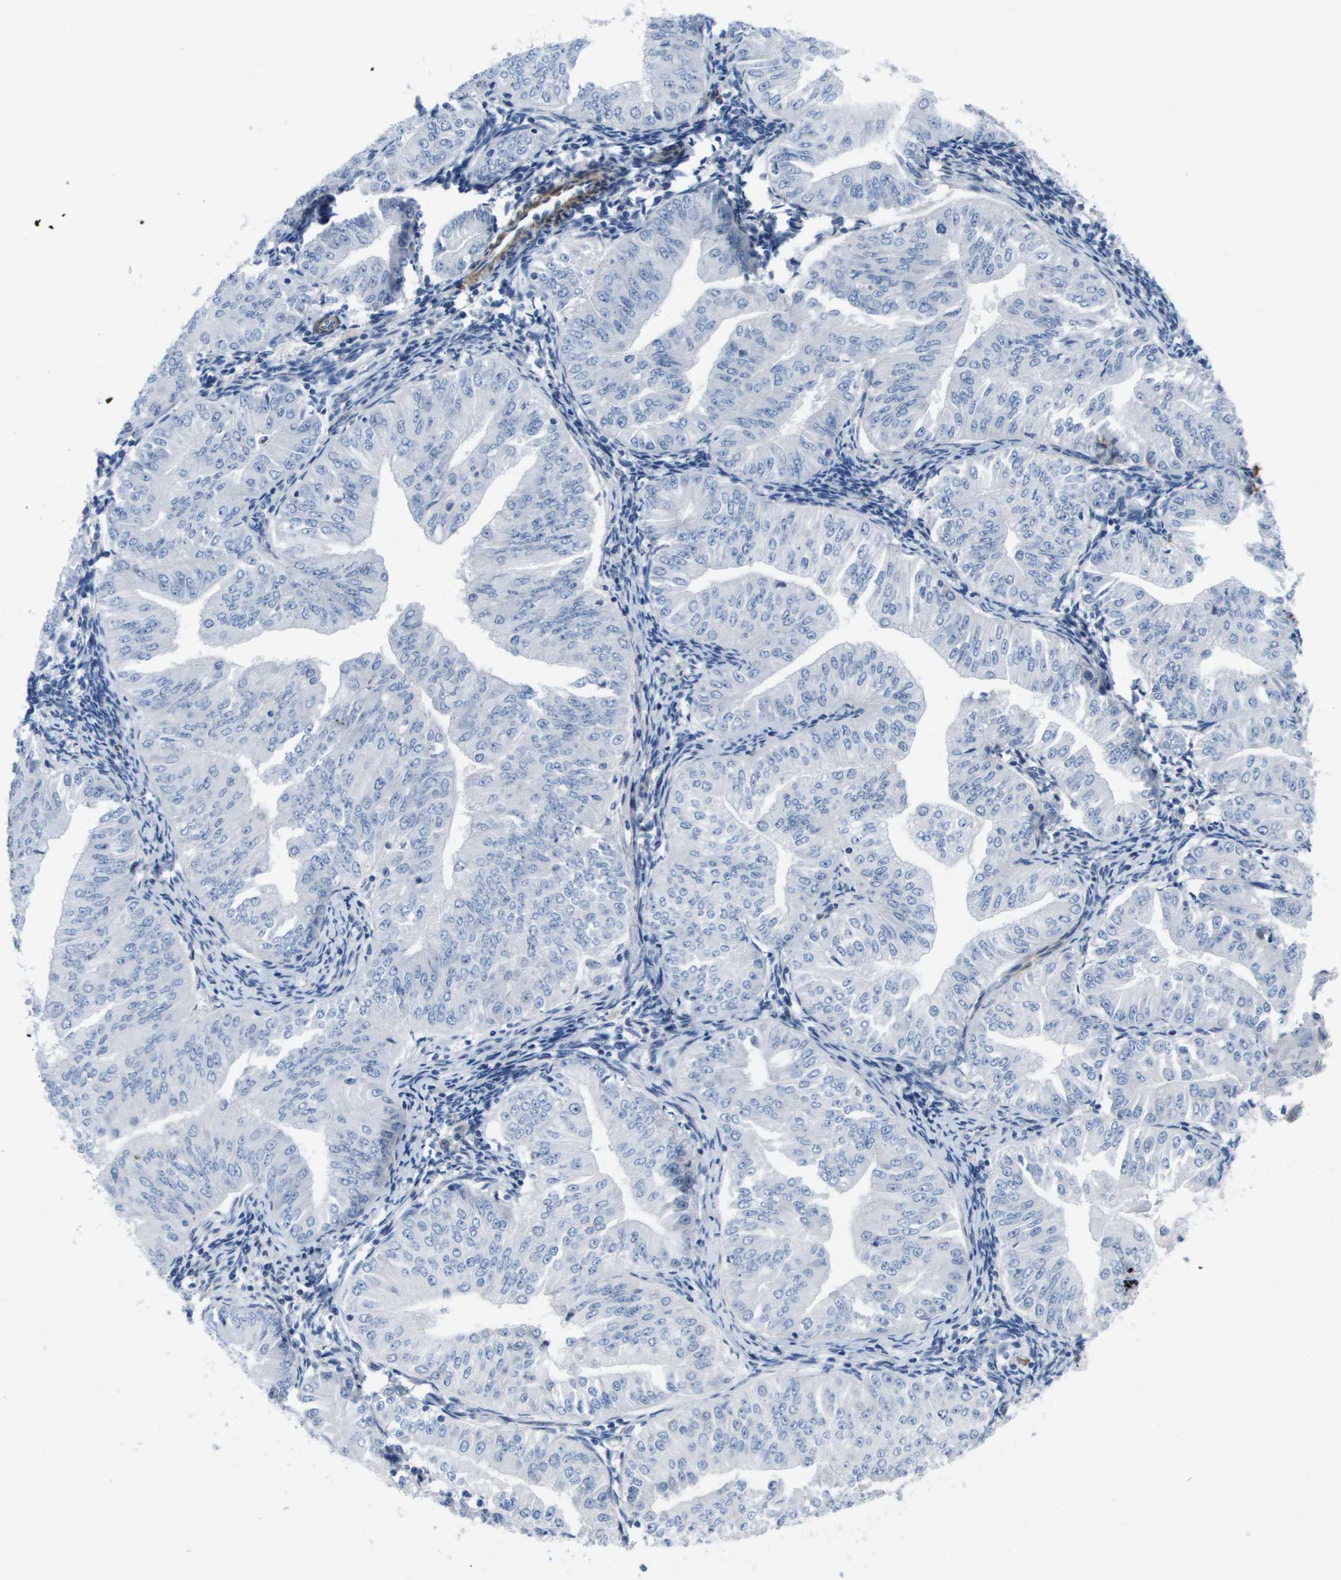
{"staining": {"intensity": "negative", "quantity": "none", "location": "none"}, "tissue": "endometrial cancer", "cell_type": "Tumor cells", "image_type": "cancer", "snomed": [{"axis": "morphology", "description": "Normal tissue, NOS"}, {"axis": "morphology", "description": "Adenocarcinoma, NOS"}, {"axis": "topography", "description": "Endometrium"}], "caption": "Immunohistochemistry (IHC) photomicrograph of neoplastic tissue: adenocarcinoma (endometrial) stained with DAB (3,3'-diaminobenzidine) demonstrates no significant protein expression in tumor cells.", "gene": "LPP", "patient": {"sex": "female", "age": 53}}